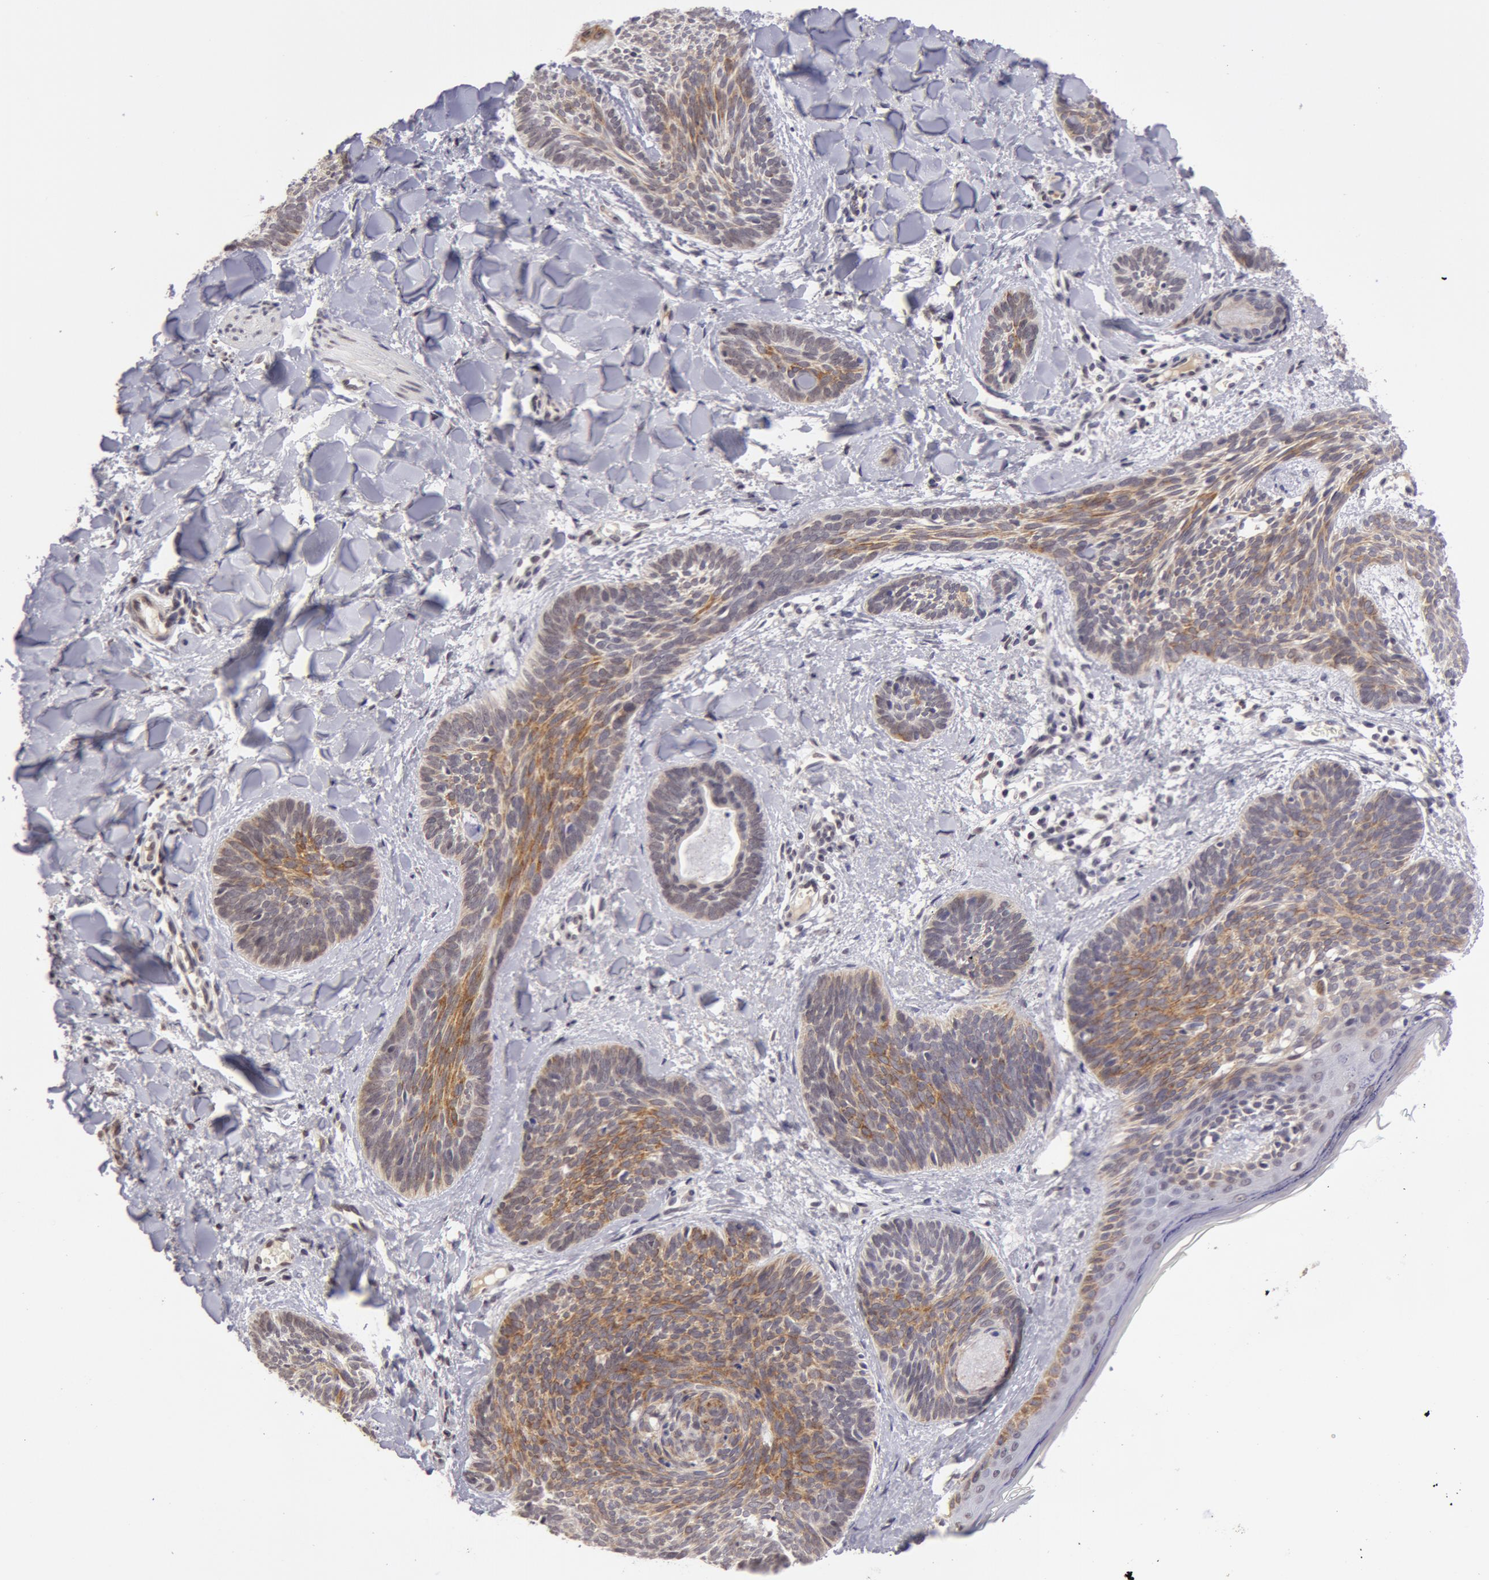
{"staining": {"intensity": "weak", "quantity": "25%-75%", "location": "cytoplasmic/membranous"}, "tissue": "skin cancer", "cell_type": "Tumor cells", "image_type": "cancer", "snomed": [{"axis": "morphology", "description": "Basal cell carcinoma"}, {"axis": "topography", "description": "Skin"}], "caption": "Weak cytoplasmic/membranous protein expression is identified in about 25%-75% of tumor cells in skin cancer.", "gene": "VRTN", "patient": {"sex": "female", "age": 81}}